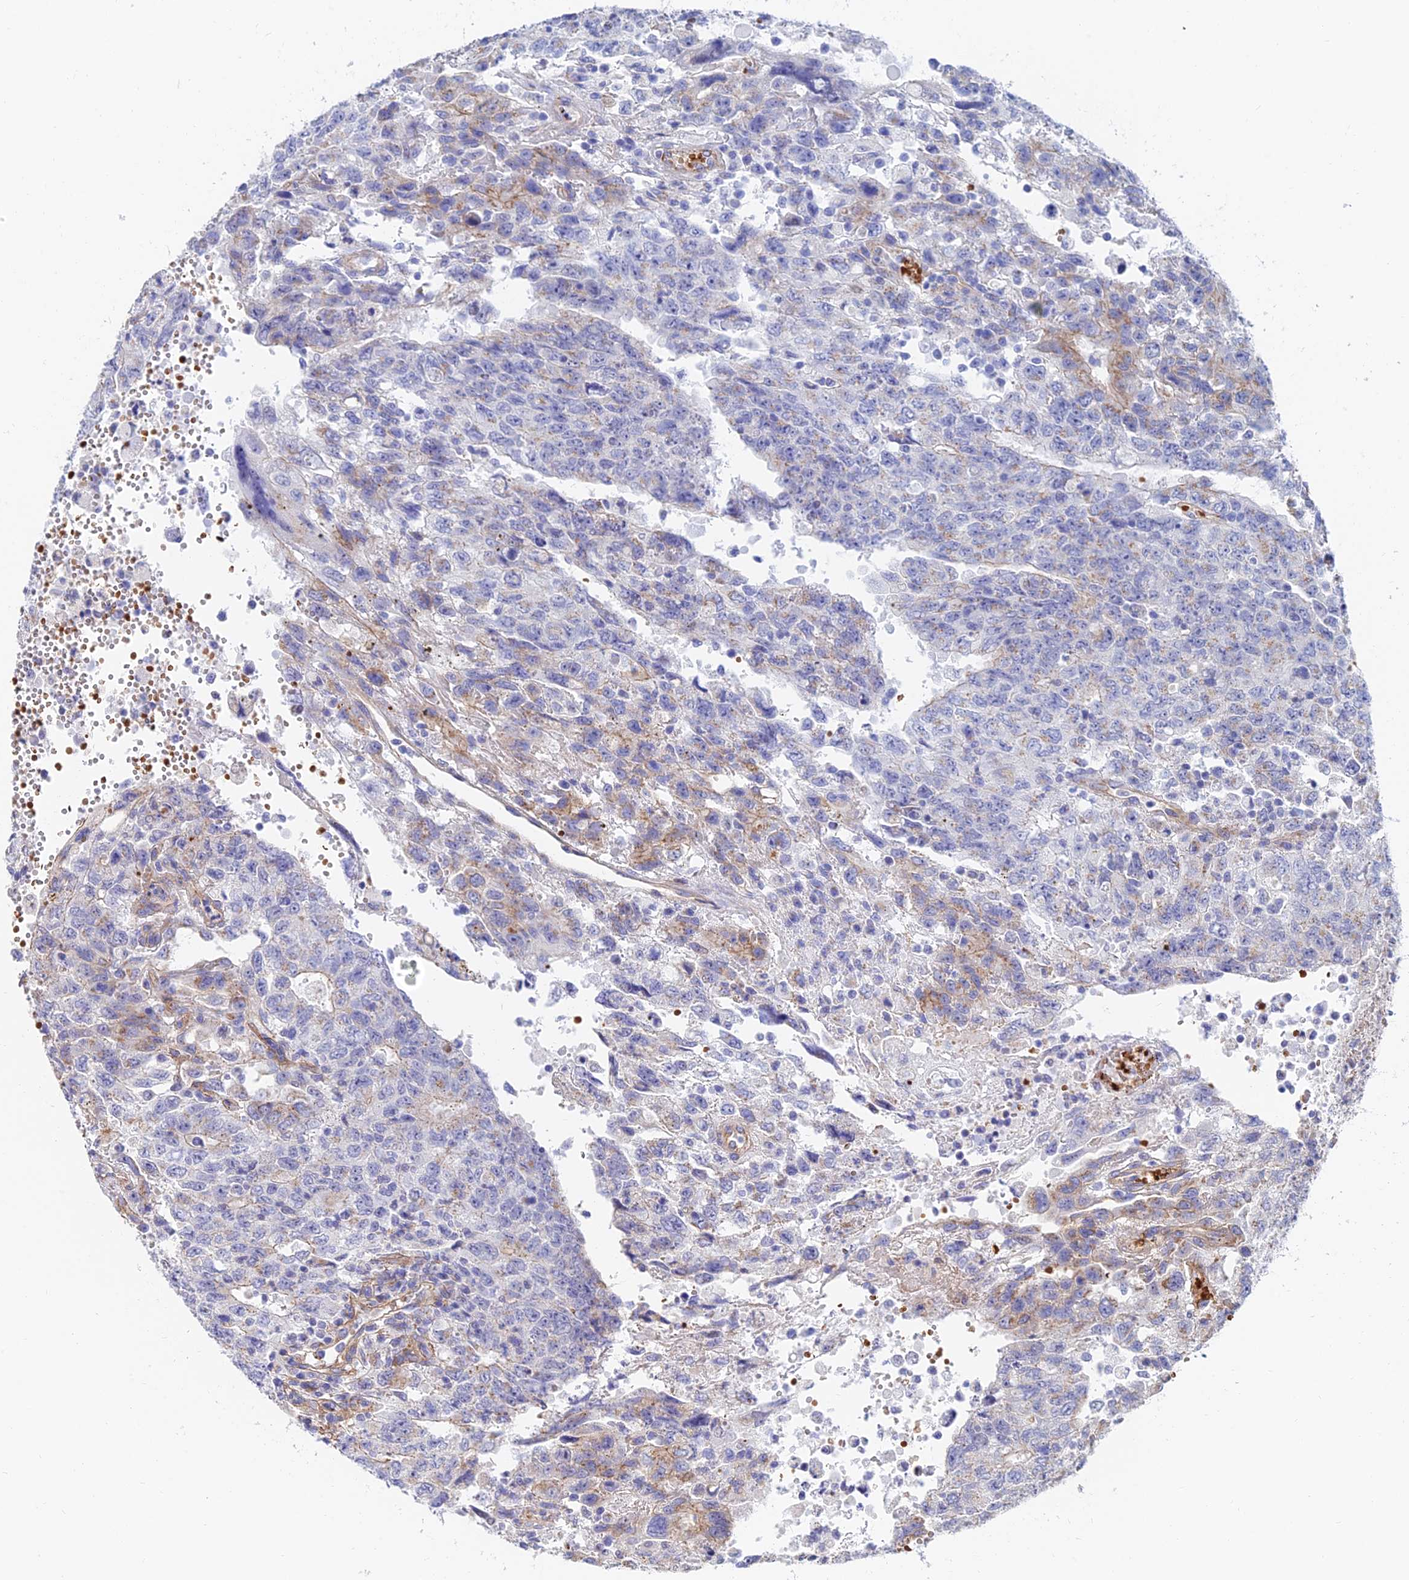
{"staining": {"intensity": "weak", "quantity": "<25%", "location": "cytoplasmic/membranous"}, "tissue": "testis cancer", "cell_type": "Tumor cells", "image_type": "cancer", "snomed": [{"axis": "morphology", "description": "Carcinoma, Embryonal, NOS"}, {"axis": "topography", "description": "Testis"}], "caption": "An immunohistochemistry micrograph of testis cancer is shown. There is no staining in tumor cells of testis cancer.", "gene": "ADGRF3", "patient": {"sex": "male", "age": 34}}